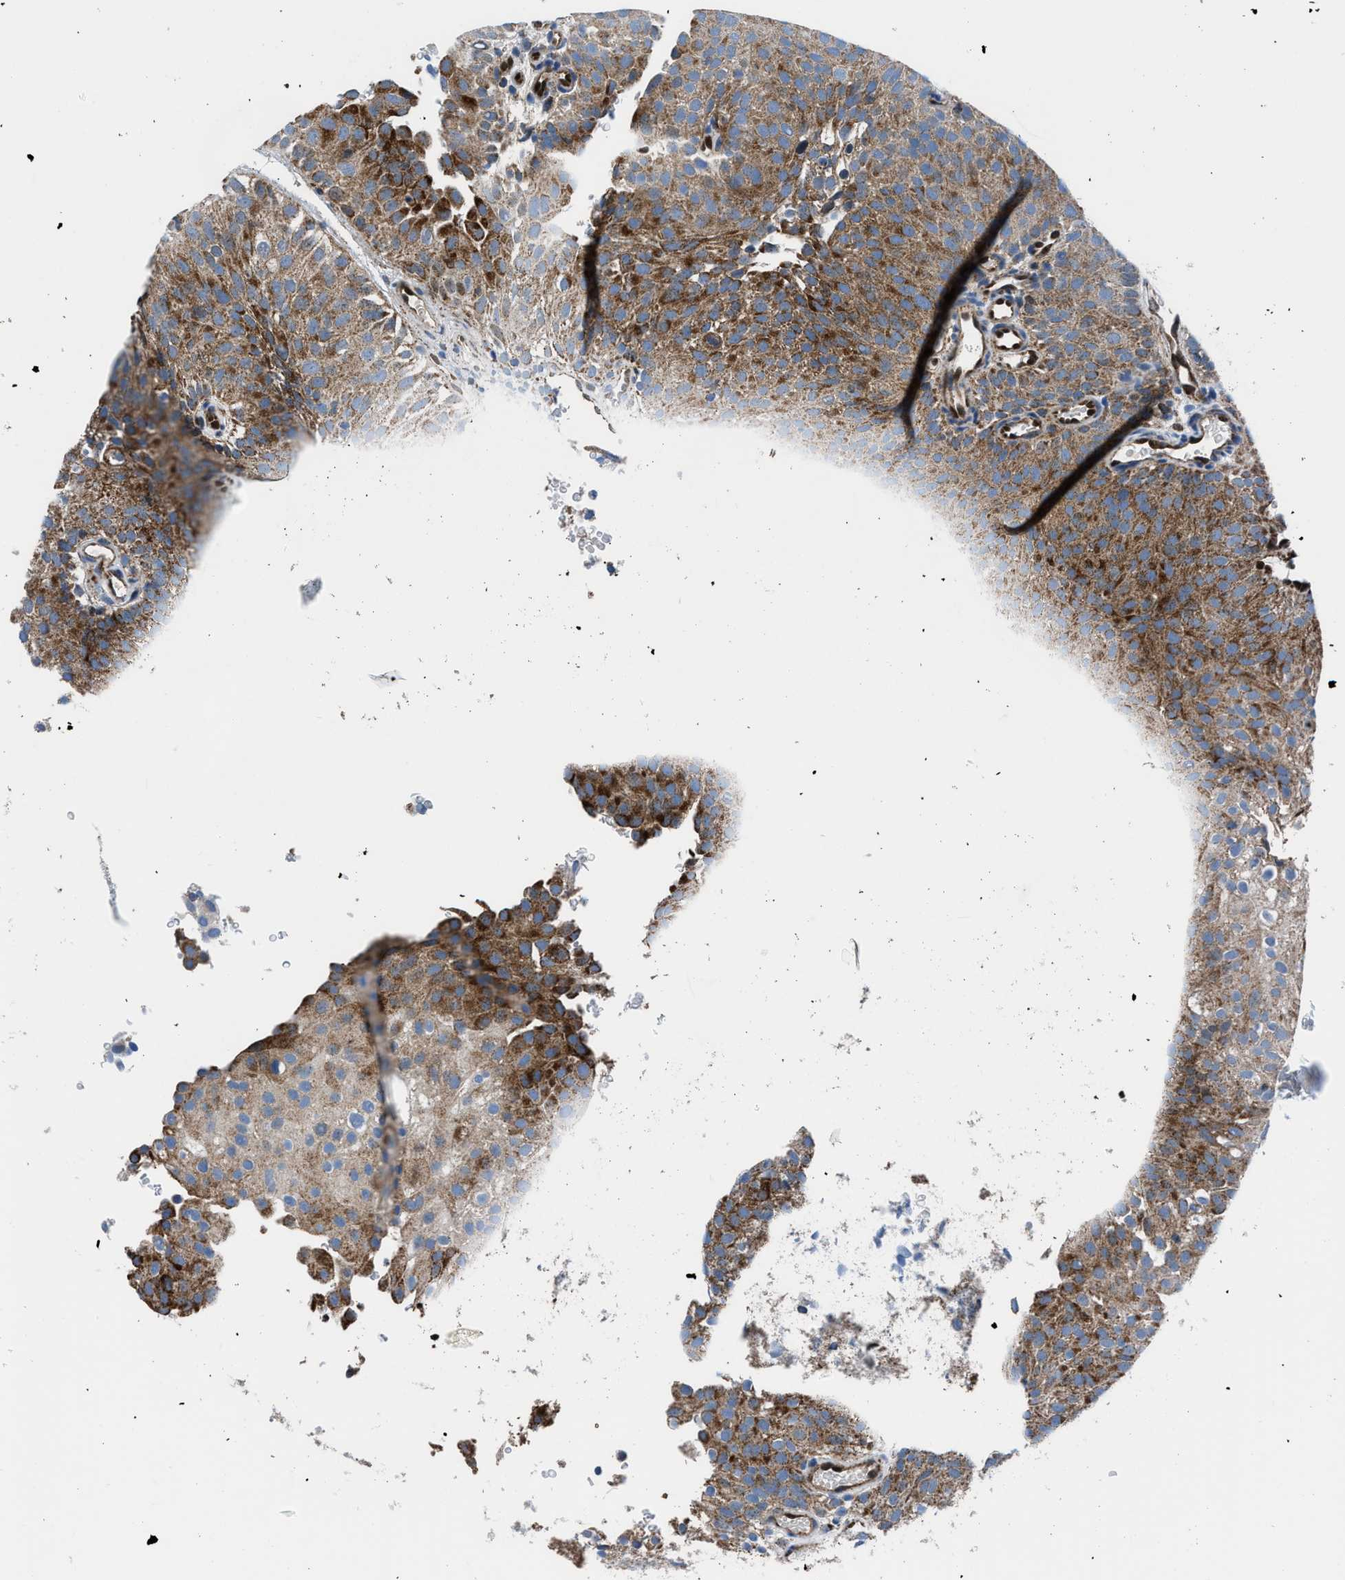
{"staining": {"intensity": "moderate", "quantity": ">75%", "location": "cytoplasmic/membranous"}, "tissue": "urothelial cancer", "cell_type": "Tumor cells", "image_type": "cancer", "snomed": [{"axis": "morphology", "description": "Urothelial carcinoma, Low grade"}, {"axis": "topography", "description": "Urinary bladder"}], "caption": "Urothelial cancer stained with a brown dye shows moderate cytoplasmic/membranous positive staining in about >75% of tumor cells.", "gene": "LMO2", "patient": {"sex": "male", "age": 78}}